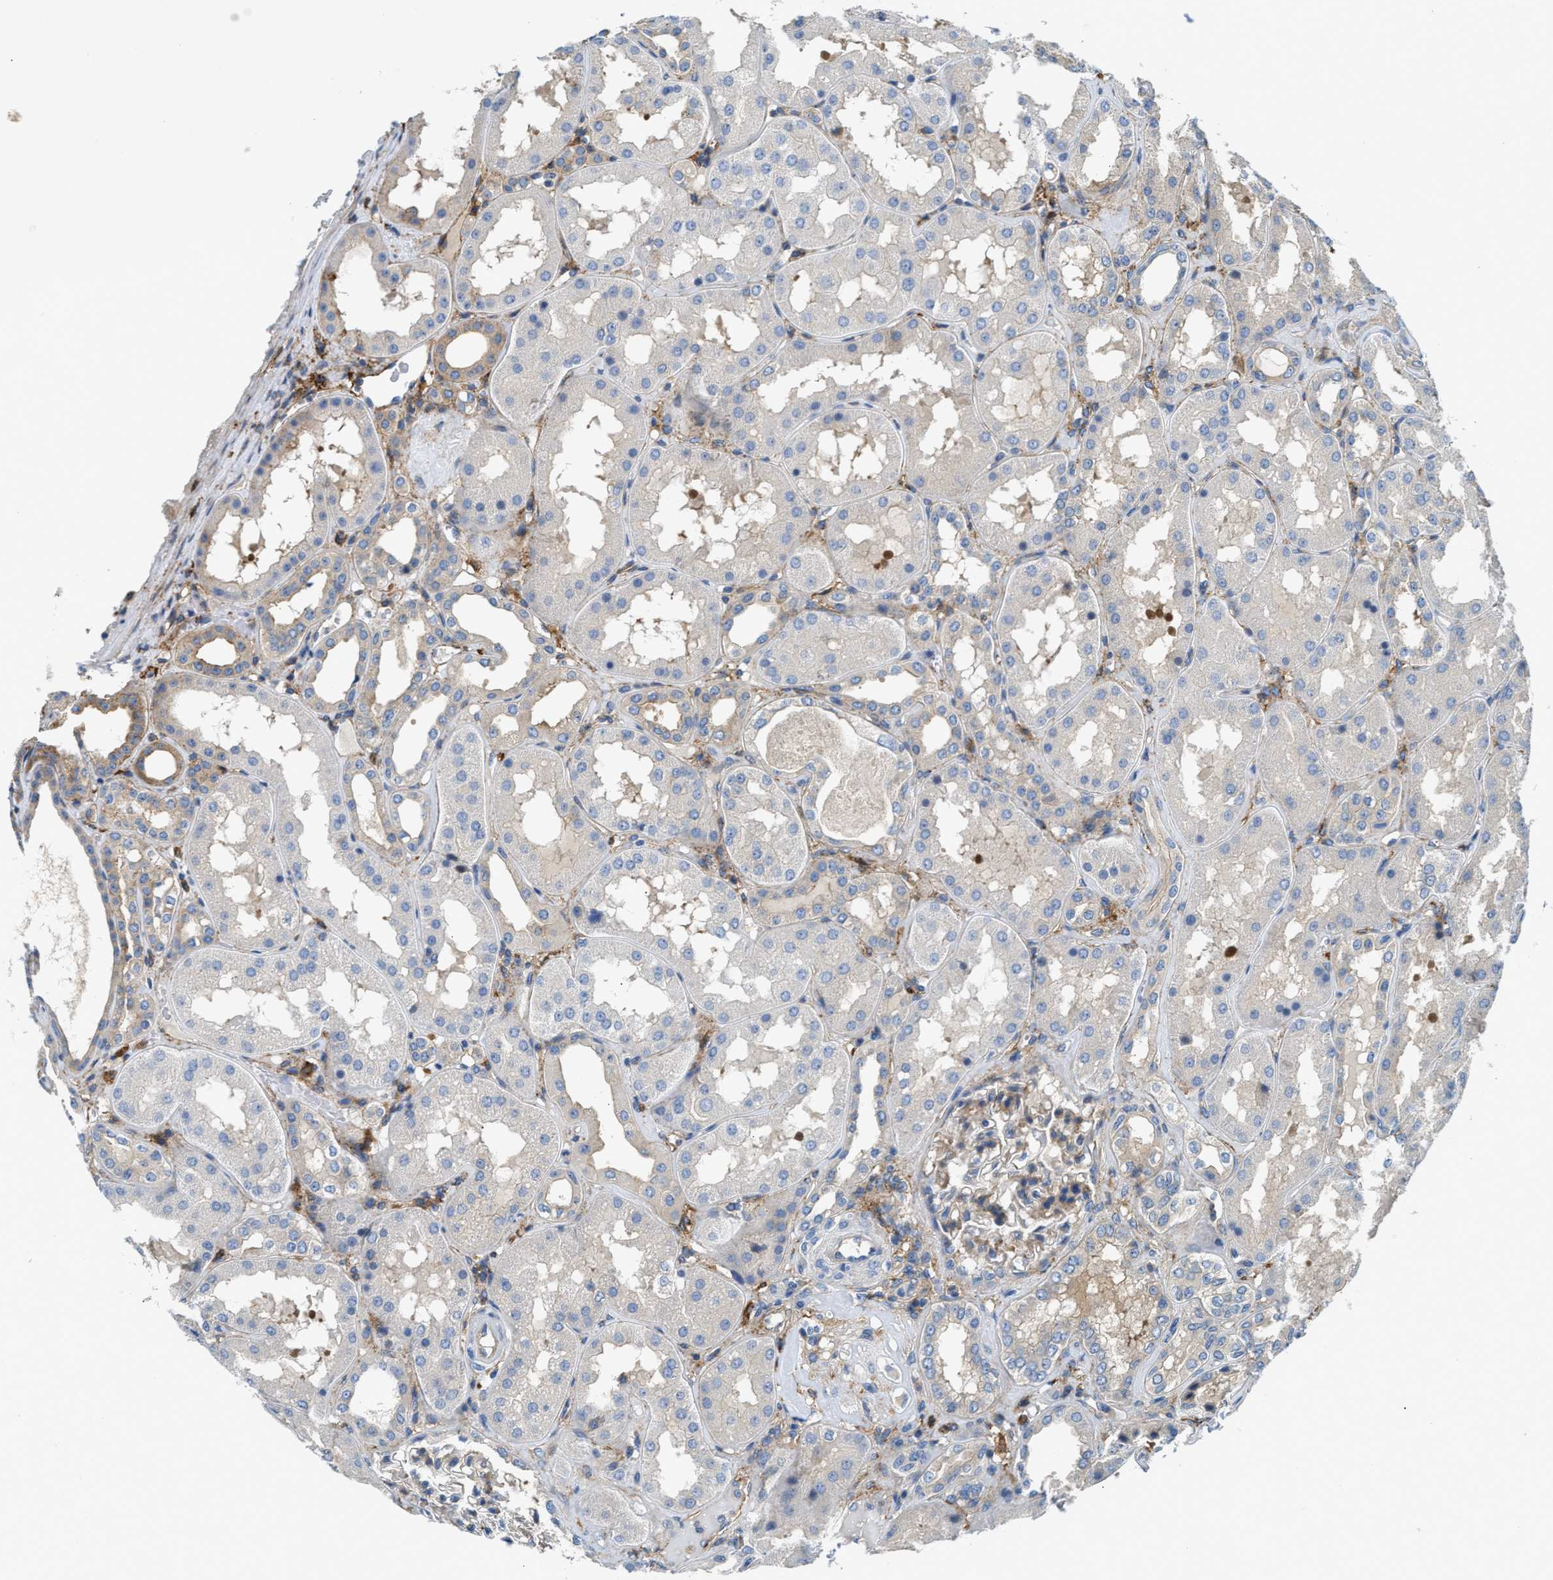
{"staining": {"intensity": "moderate", "quantity": "<25%", "location": "cytoplasmic/membranous"}, "tissue": "kidney", "cell_type": "Cells in glomeruli", "image_type": "normal", "snomed": [{"axis": "morphology", "description": "Normal tissue, NOS"}, {"axis": "topography", "description": "Kidney"}], "caption": "Benign kidney reveals moderate cytoplasmic/membranous staining in about <25% of cells in glomeruli, visualized by immunohistochemistry.", "gene": "NSUN7", "patient": {"sex": "female", "age": 56}}